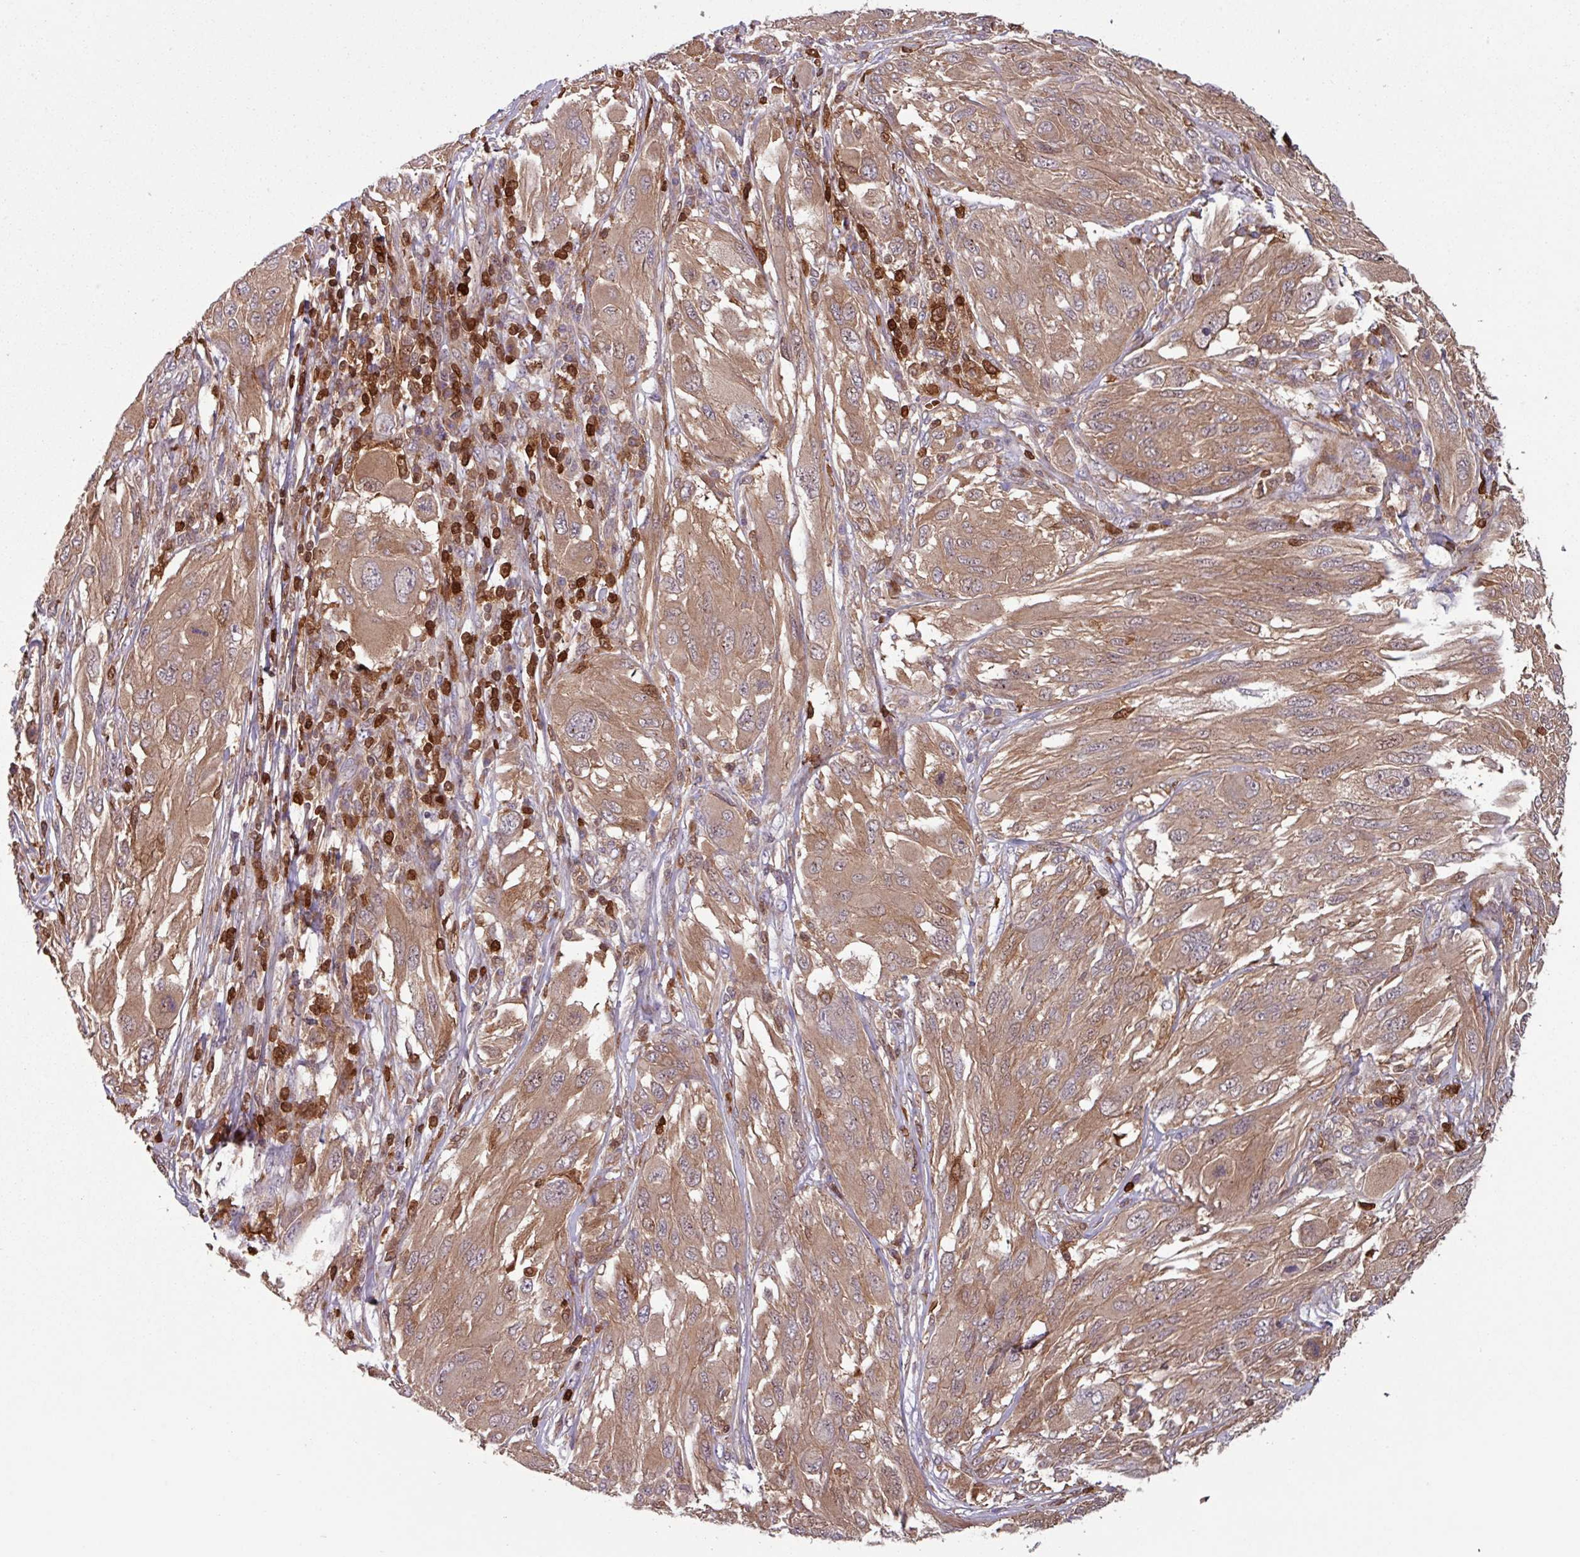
{"staining": {"intensity": "moderate", "quantity": ">75%", "location": "cytoplasmic/membranous,nuclear"}, "tissue": "melanoma", "cell_type": "Tumor cells", "image_type": "cancer", "snomed": [{"axis": "morphology", "description": "Malignant melanoma, NOS"}, {"axis": "topography", "description": "Skin"}], "caption": "Immunohistochemistry of melanoma reveals medium levels of moderate cytoplasmic/membranous and nuclear staining in approximately >75% of tumor cells.", "gene": "SEC61G", "patient": {"sex": "female", "age": 91}}